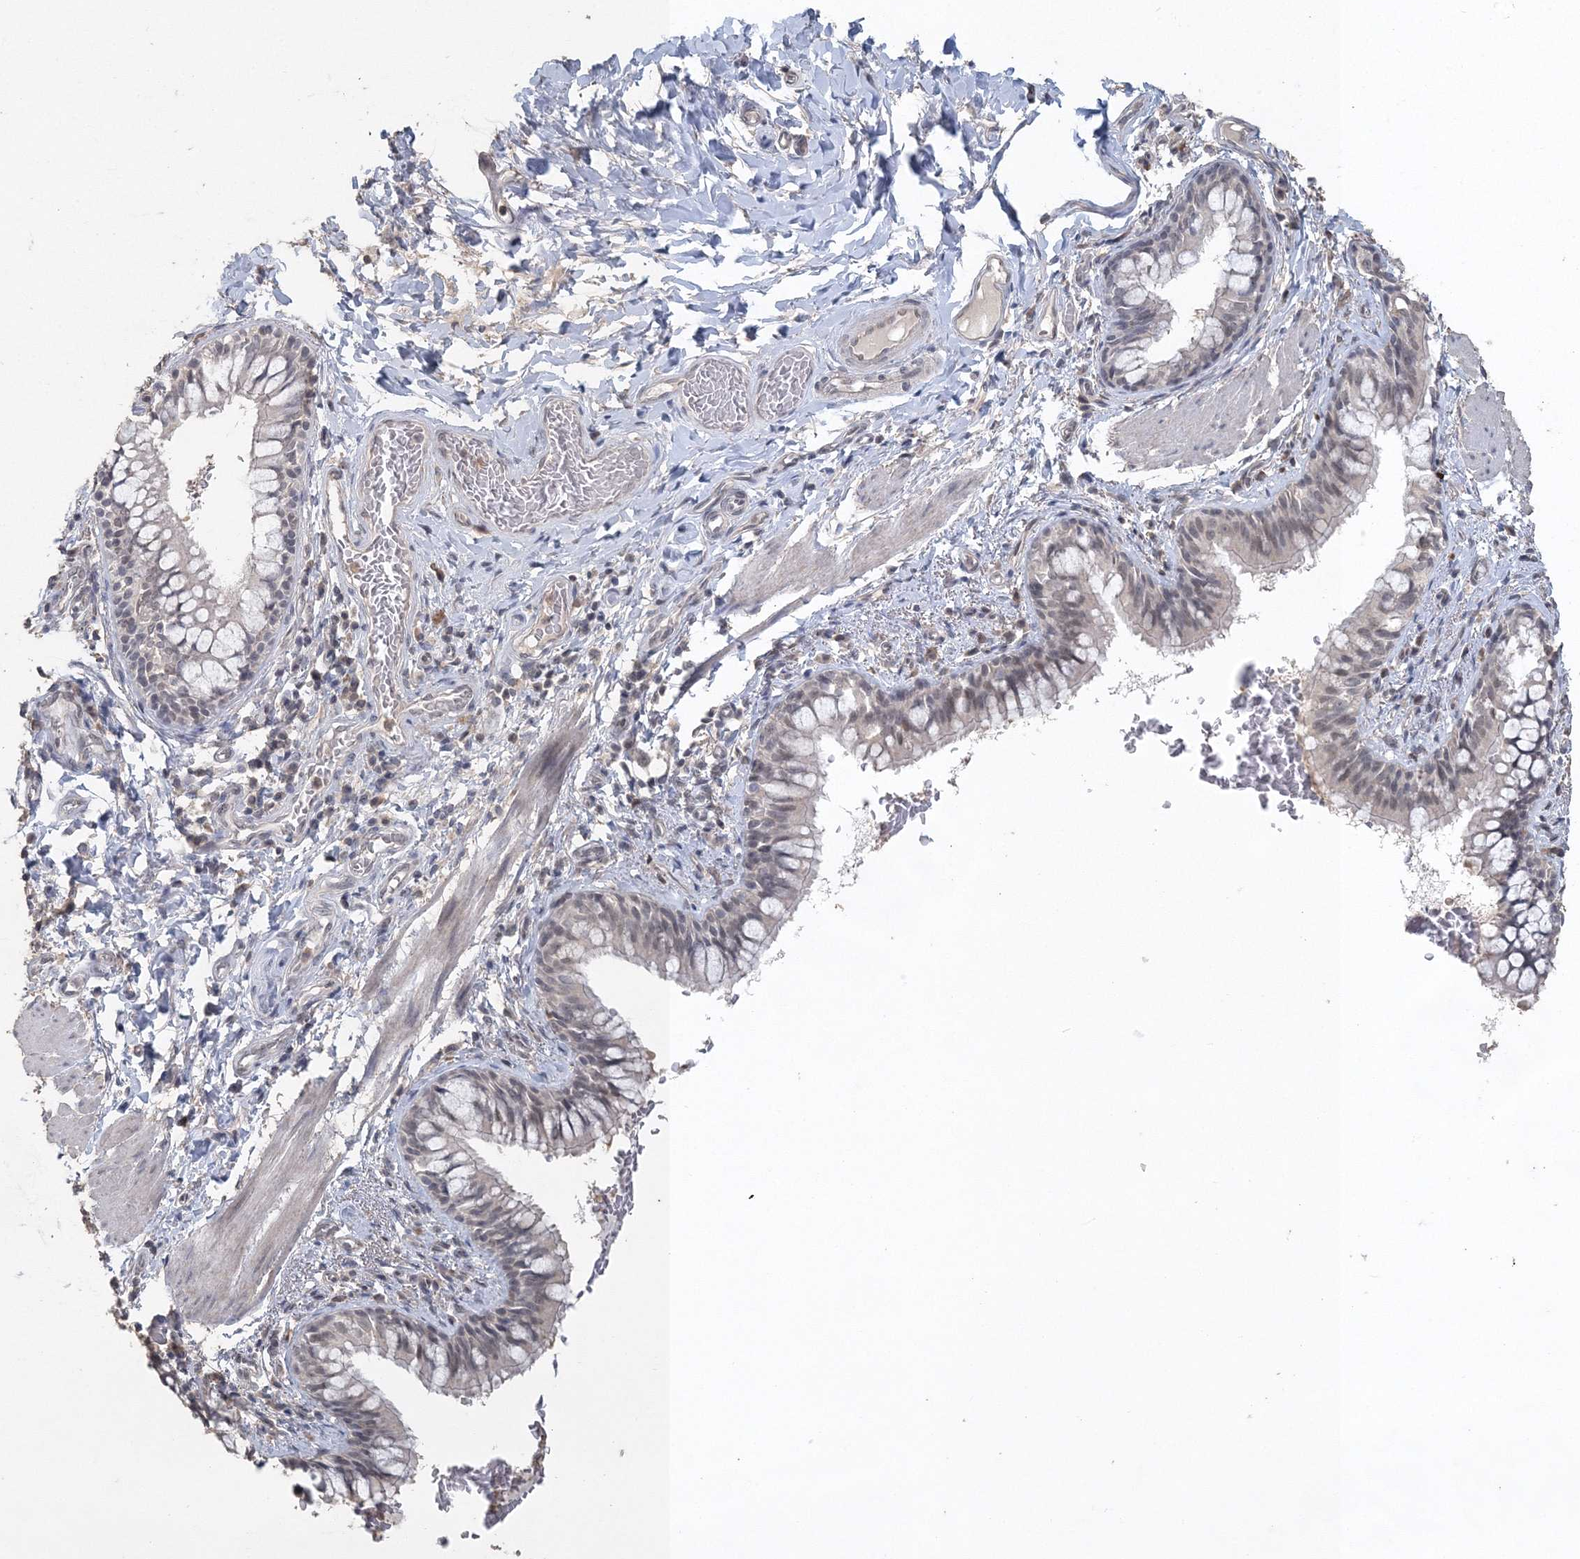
{"staining": {"intensity": "weak", "quantity": "25%-75%", "location": "nuclear"}, "tissue": "bronchus", "cell_type": "Respiratory epithelial cells", "image_type": "normal", "snomed": [{"axis": "morphology", "description": "Normal tissue, NOS"}, {"axis": "topography", "description": "Cartilage tissue"}, {"axis": "topography", "description": "Bronchus"}], "caption": "Immunohistochemistry (IHC) of unremarkable human bronchus displays low levels of weak nuclear expression in approximately 25%-75% of respiratory epithelial cells. (Stains: DAB (3,3'-diaminobenzidine) in brown, nuclei in blue, Microscopy: brightfield microscopy at high magnification).", "gene": "UIMC1", "patient": {"sex": "female", "age": 36}}